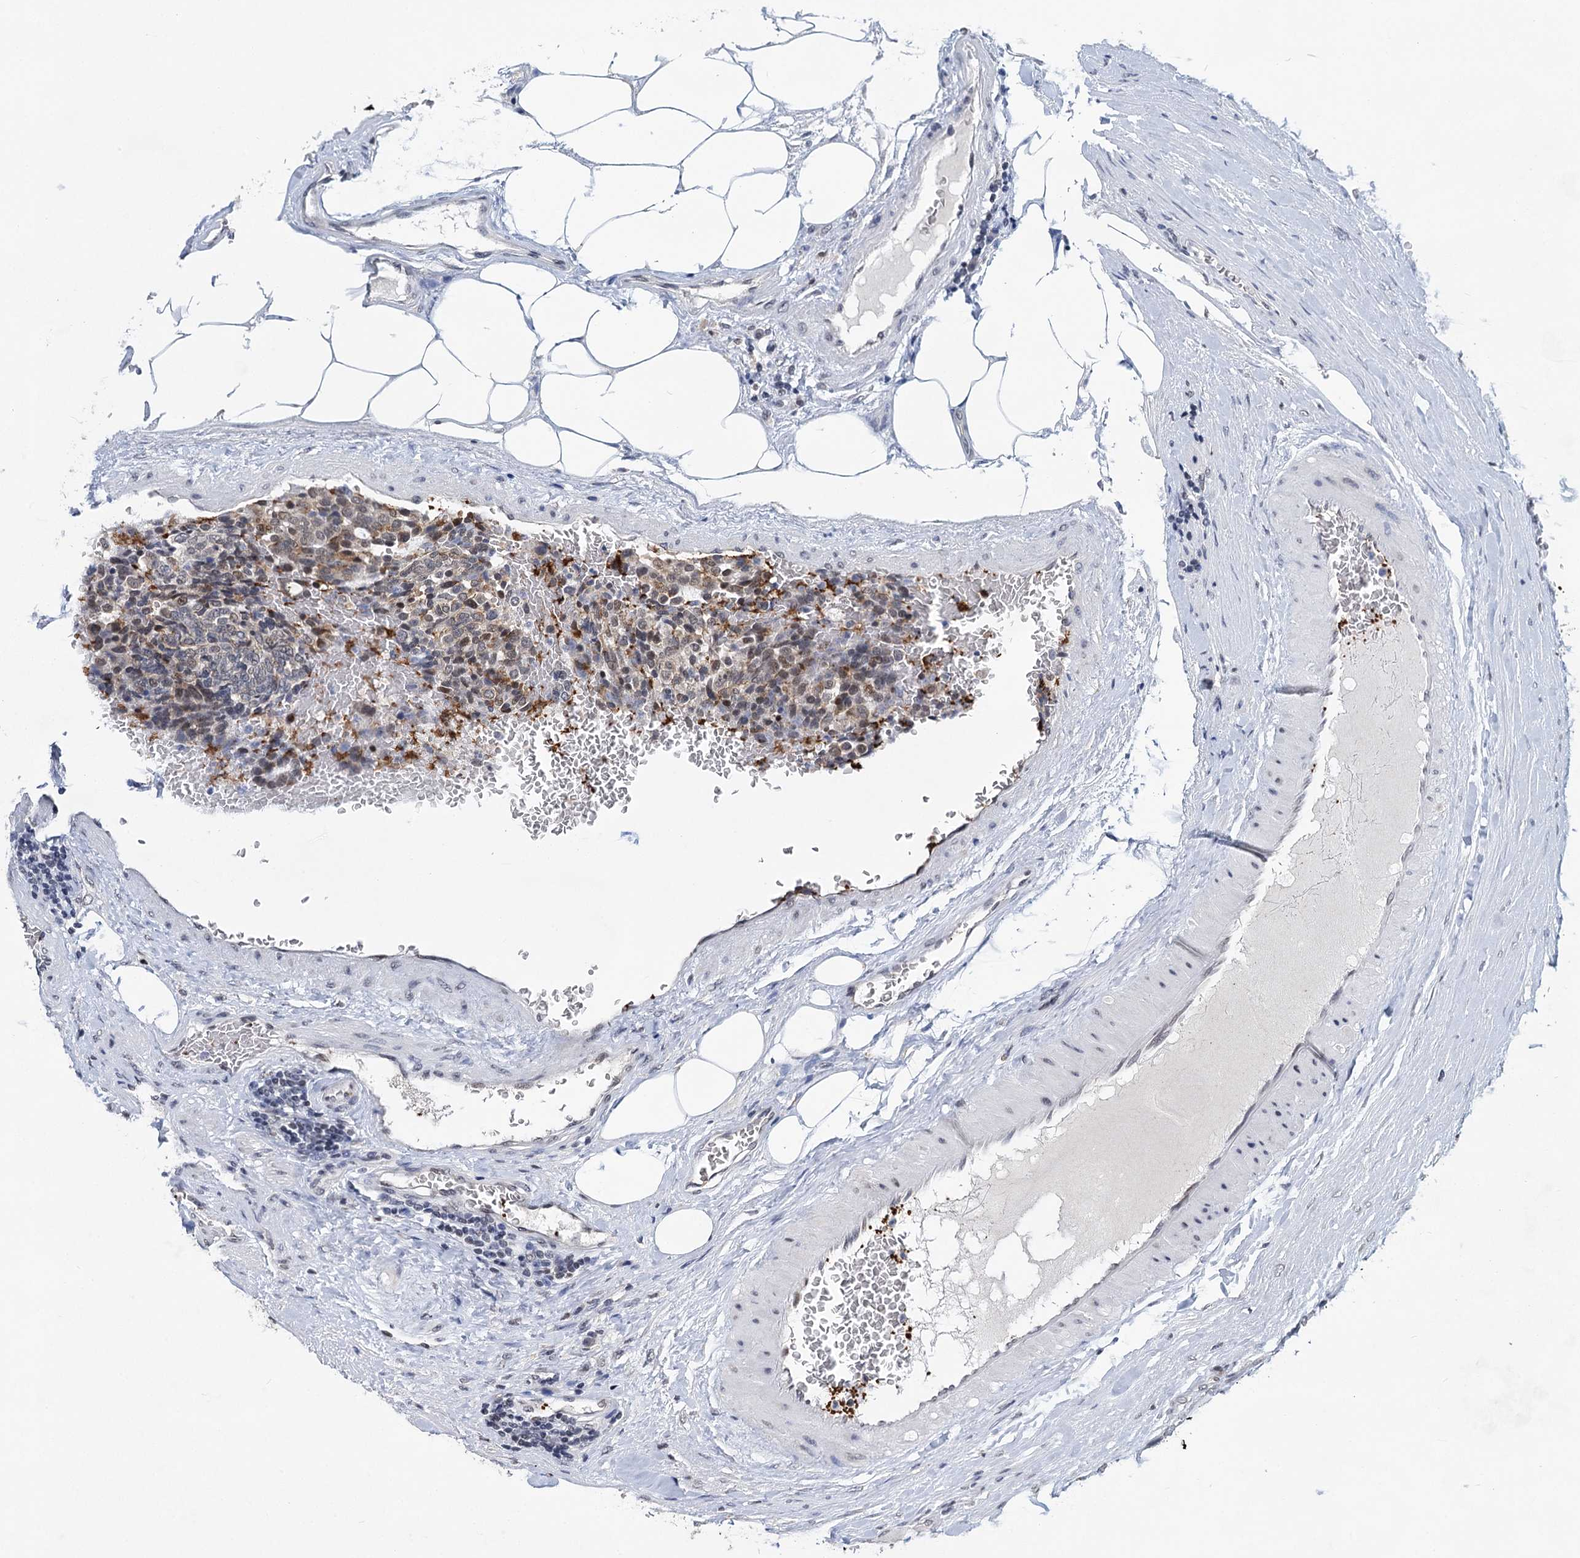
{"staining": {"intensity": "moderate", "quantity": "25%-75%", "location": "nuclear"}, "tissue": "carcinoid", "cell_type": "Tumor cells", "image_type": "cancer", "snomed": [{"axis": "morphology", "description": "Carcinoid, malignant, NOS"}, {"axis": "topography", "description": "Pancreas"}], "caption": "A histopathology image showing moderate nuclear expression in approximately 25%-75% of tumor cells in malignant carcinoid, as visualized by brown immunohistochemical staining.", "gene": "MON2", "patient": {"sex": "female", "age": 54}}